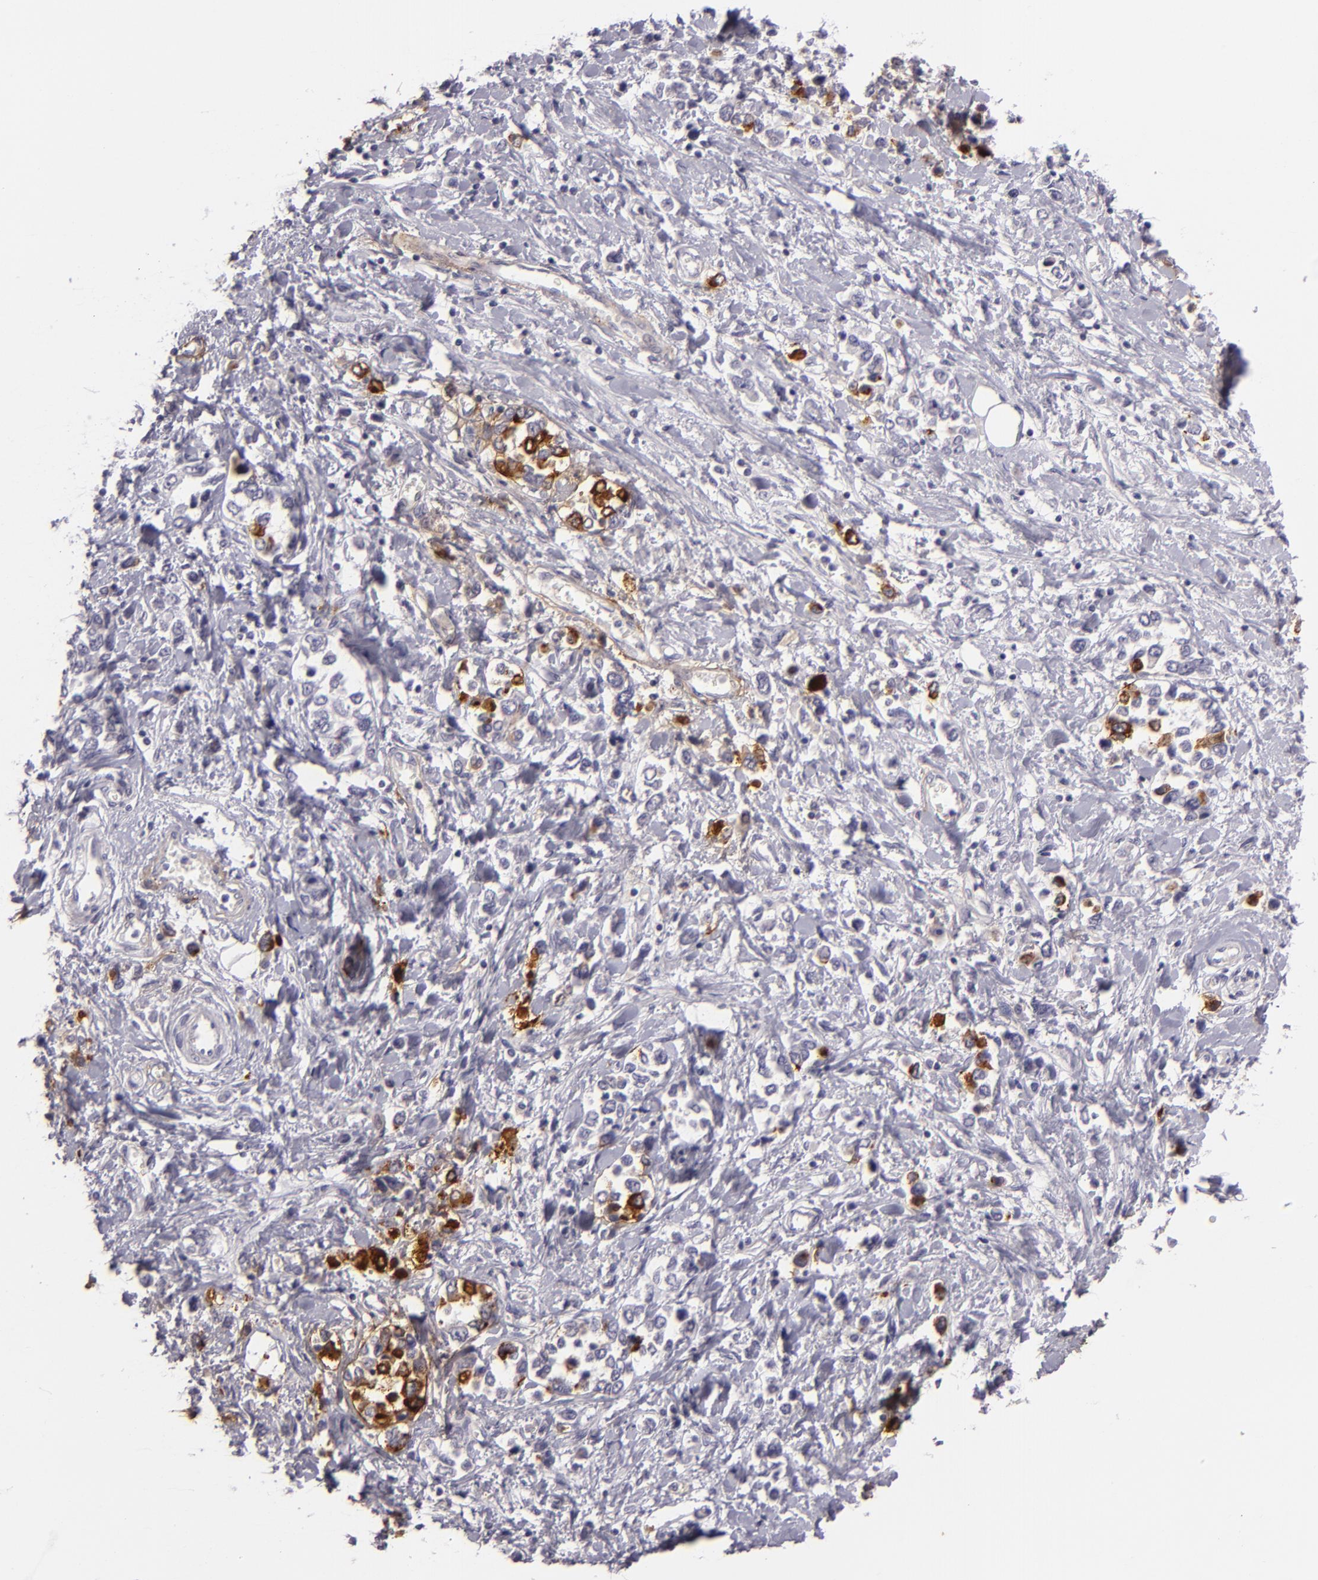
{"staining": {"intensity": "moderate", "quantity": ">75%", "location": "cytoplasmic/membranous"}, "tissue": "stomach cancer", "cell_type": "Tumor cells", "image_type": "cancer", "snomed": [{"axis": "morphology", "description": "Adenocarcinoma, NOS"}, {"axis": "topography", "description": "Stomach, upper"}], "caption": "This micrograph reveals IHC staining of stomach cancer (adenocarcinoma), with medium moderate cytoplasmic/membranous expression in about >75% of tumor cells.", "gene": "EGFL6", "patient": {"sex": "male", "age": 76}}